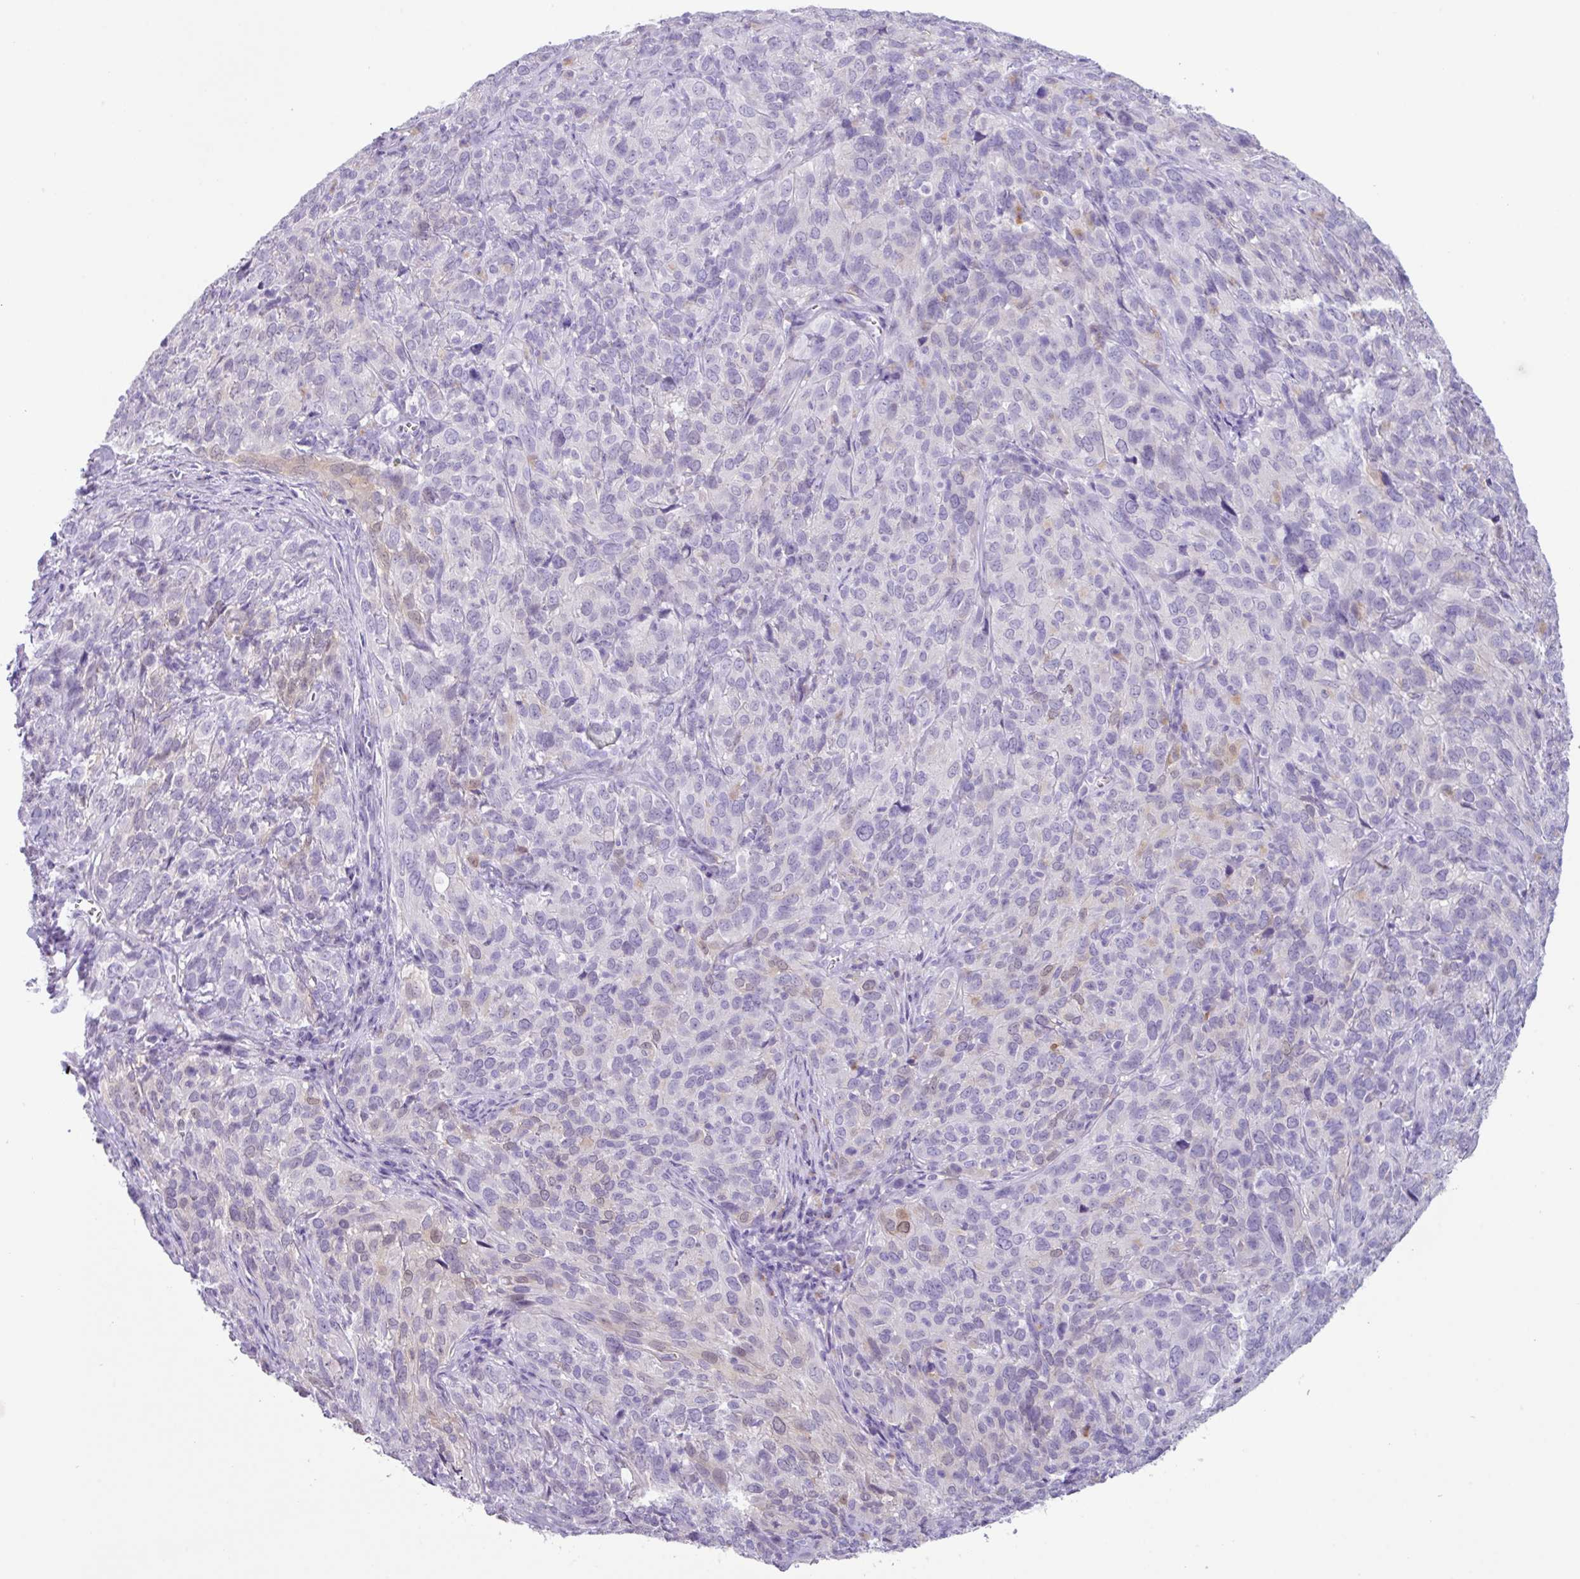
{"staining": {"intensity": "negative", "quantity": "none", "location": "none"}, "tissue": "cervical cancer", "cell_type": "Tumor cells", "image_type": "cancer", "snomed": [{"axis": "morphology", "description": "Squamous cell carcinoma, NOS"}, {"axis": "topography", "description": "Cervix"}], "caption": "A micrograph of cervical cancer stained for a protein exhibits no brown staining in tumor cells.", "gene": "NCCRP1", "patient": {"sex": "female", "age": 51}}